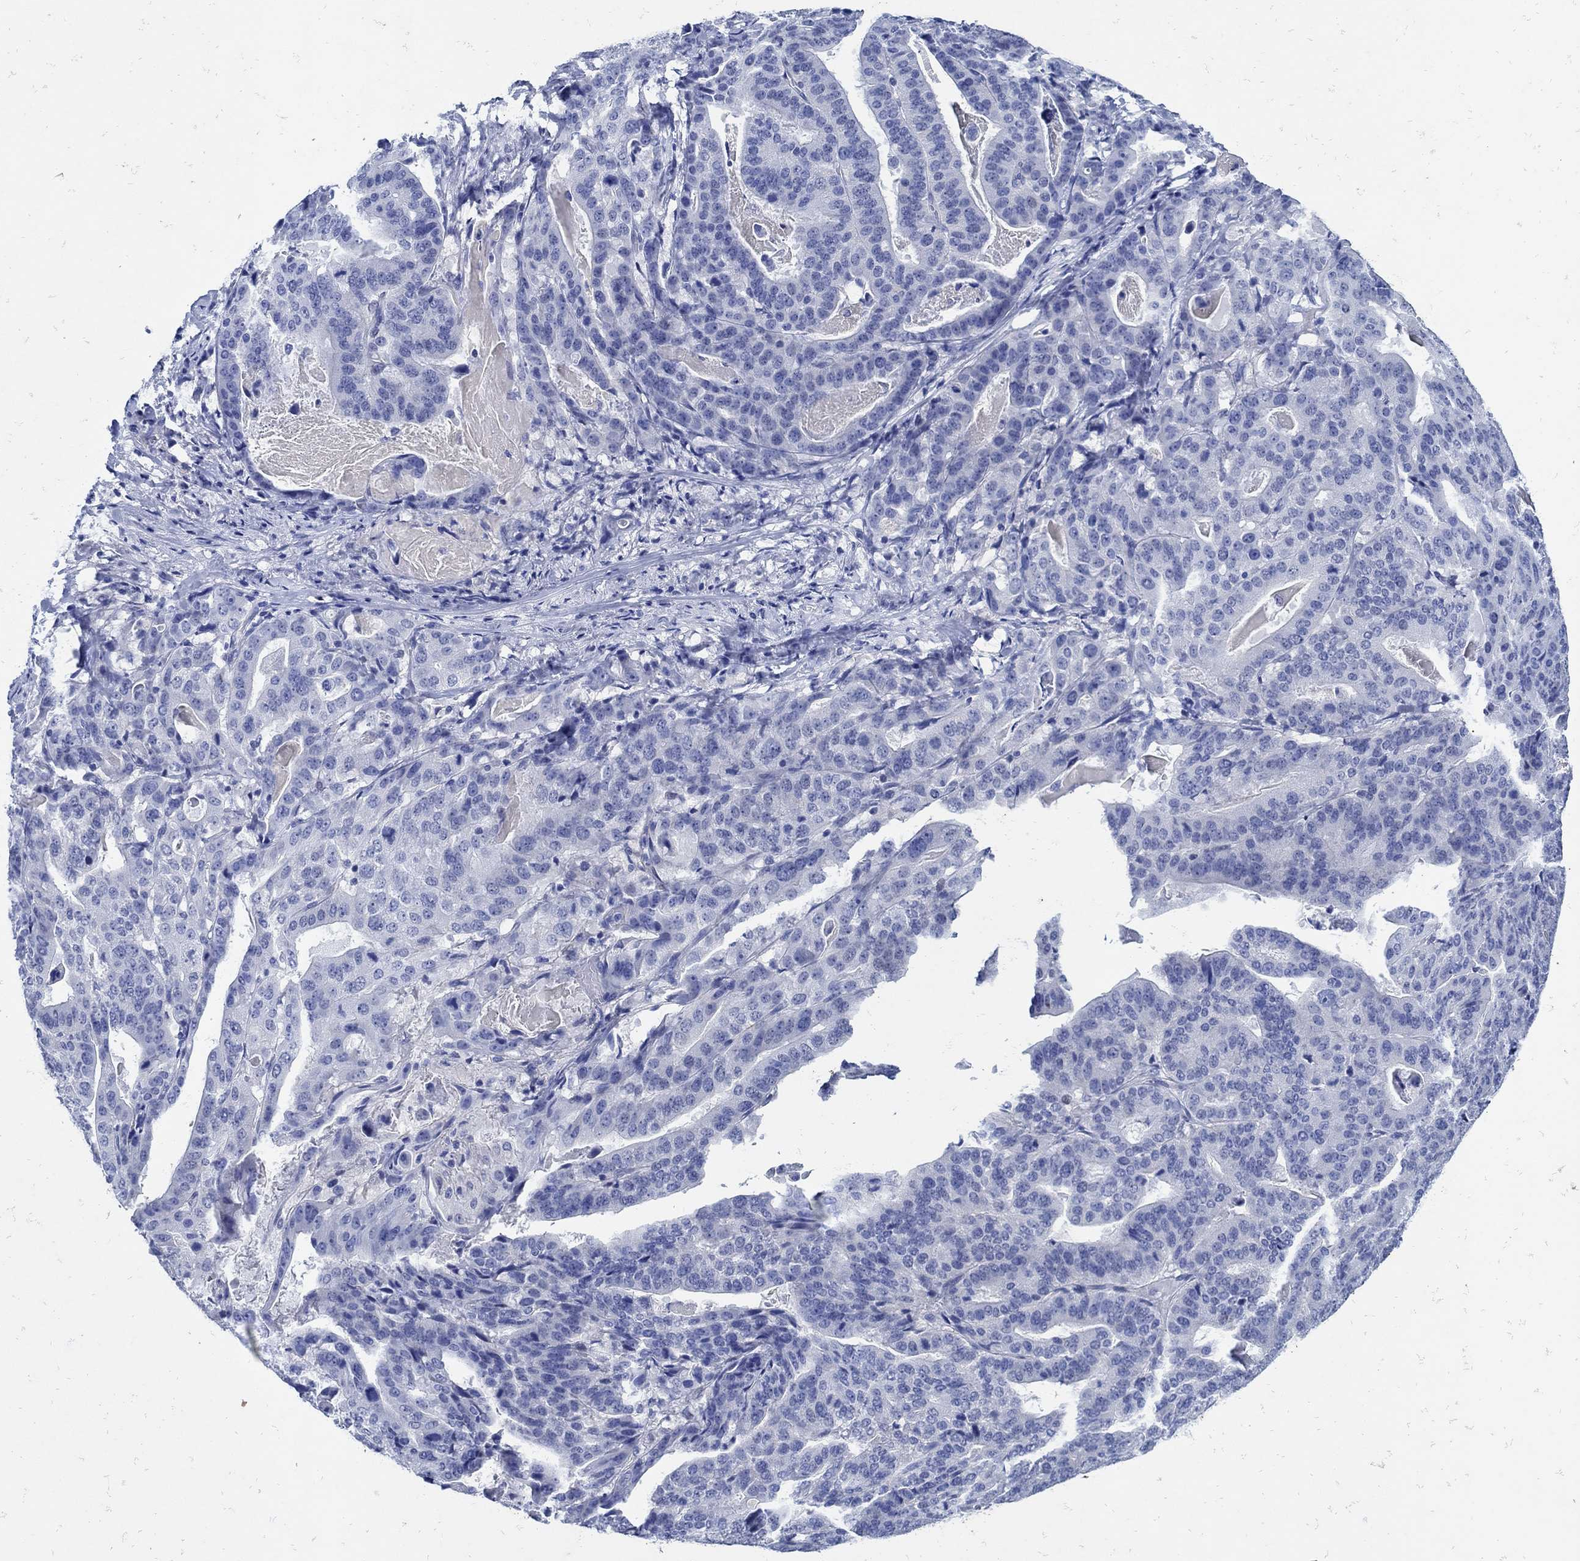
{"staining": {"intensity": "negative", "quantity": "none", "location": "none"}, "tissue": "stomach cancer", "cell_type": "Tumor cells", "image_type": "cancer", "snomed": [{"axis": "morphology", "description": "Adenocarcinoma, NOS"}, {"axis": "topography", "description": "Stomach"}], "caption": "Photomicrograph shows no significant protein staining in tumor cells of stomach cancer. (DAB (3,3'-diaminobenzidine) immunohistochemistry, high magnification).", "gene": "NOS1", "patient": {"sex": "male", "age": 48}}